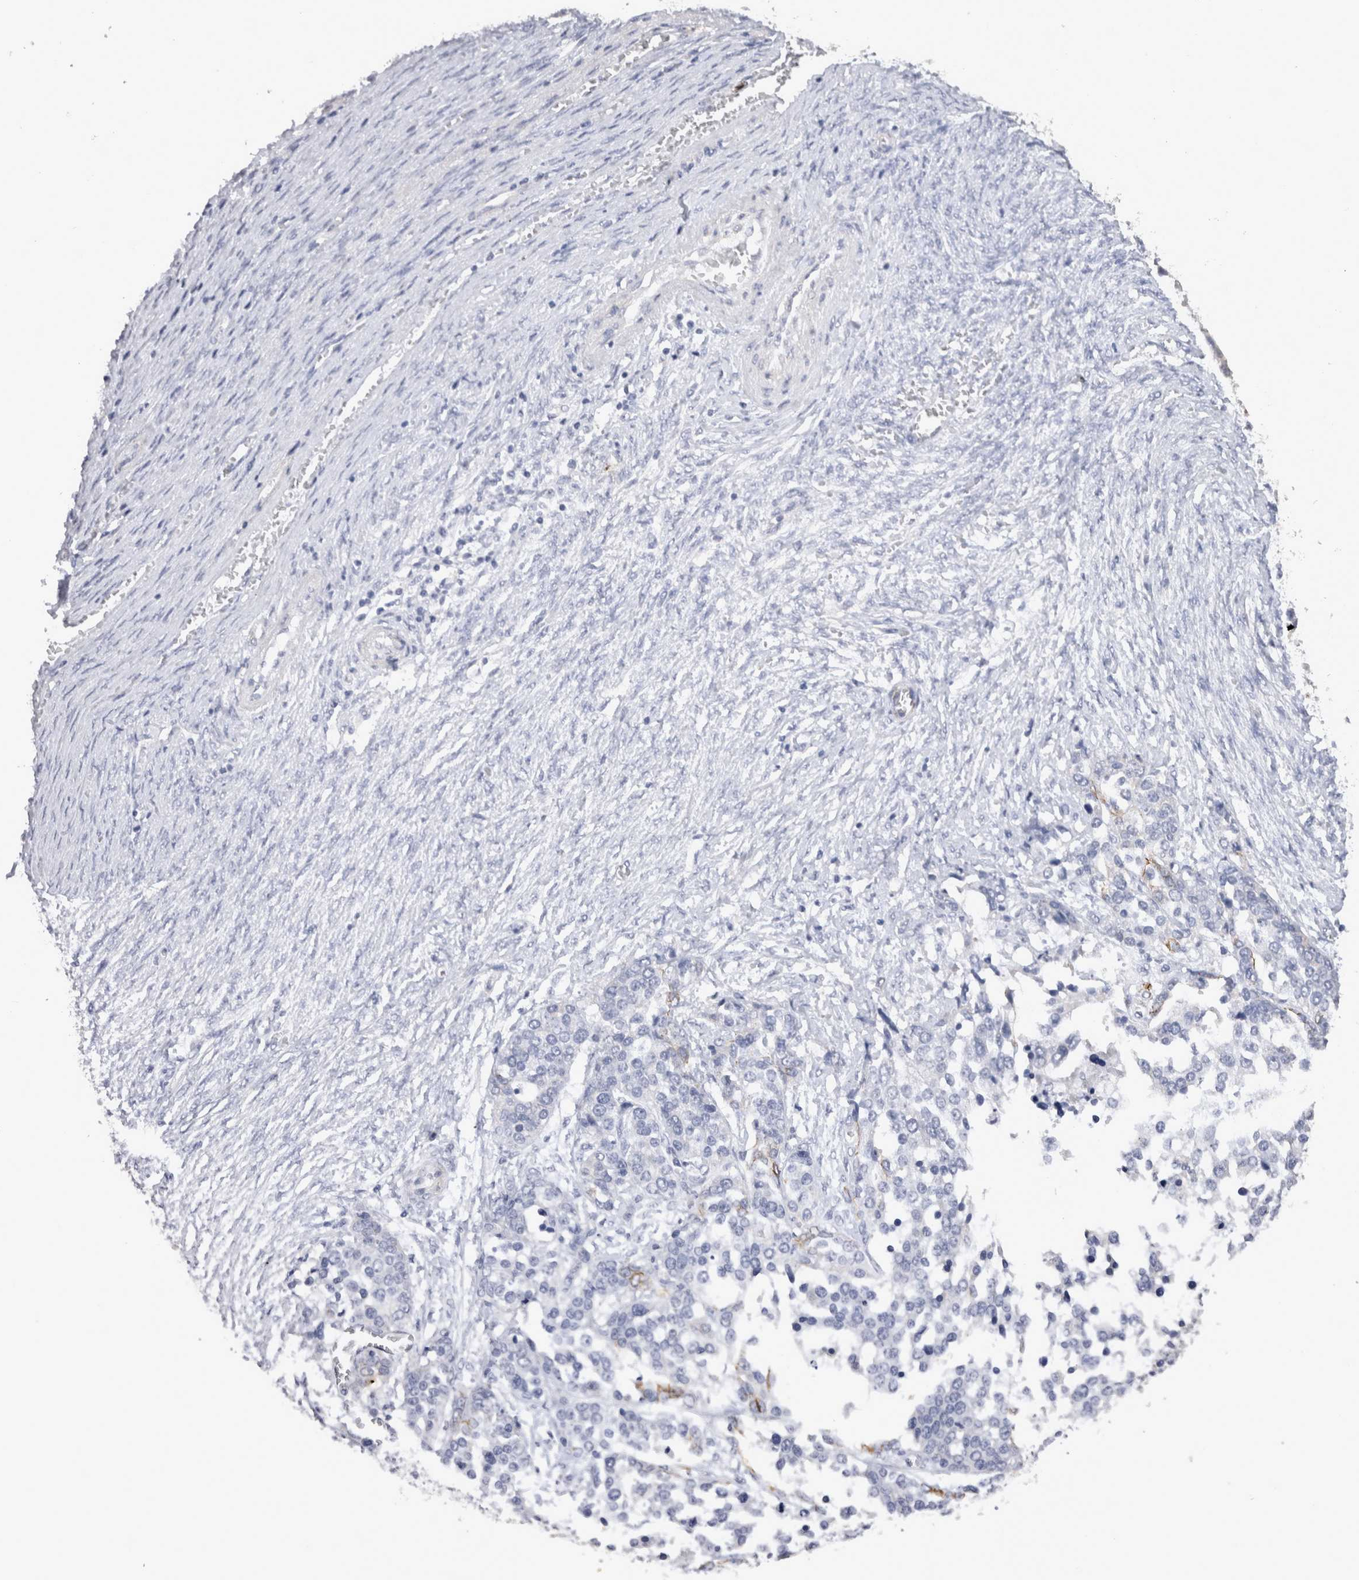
{"staining": {"intensity": "weak", "quantity": "<25%", "location": "cytoplasmic/membranous"}, "tissue": "ovarian cancer", "cell_type": "Tumor cells", "image_type": "cancer", "snomed": [{"axis": "morphology", "description": "Cystadenocarcinoma, serous, NOS"}, {"axis": "topography", "description": "Ovary"}], "caption": "This is an immunohistochemistry (IHC) micrograph of human serous cystadenocarcinoma (ovarian). There is no expression in tumor cells.", "gene": "CDH6", "patient": {"sex": "female", "age": 44}}